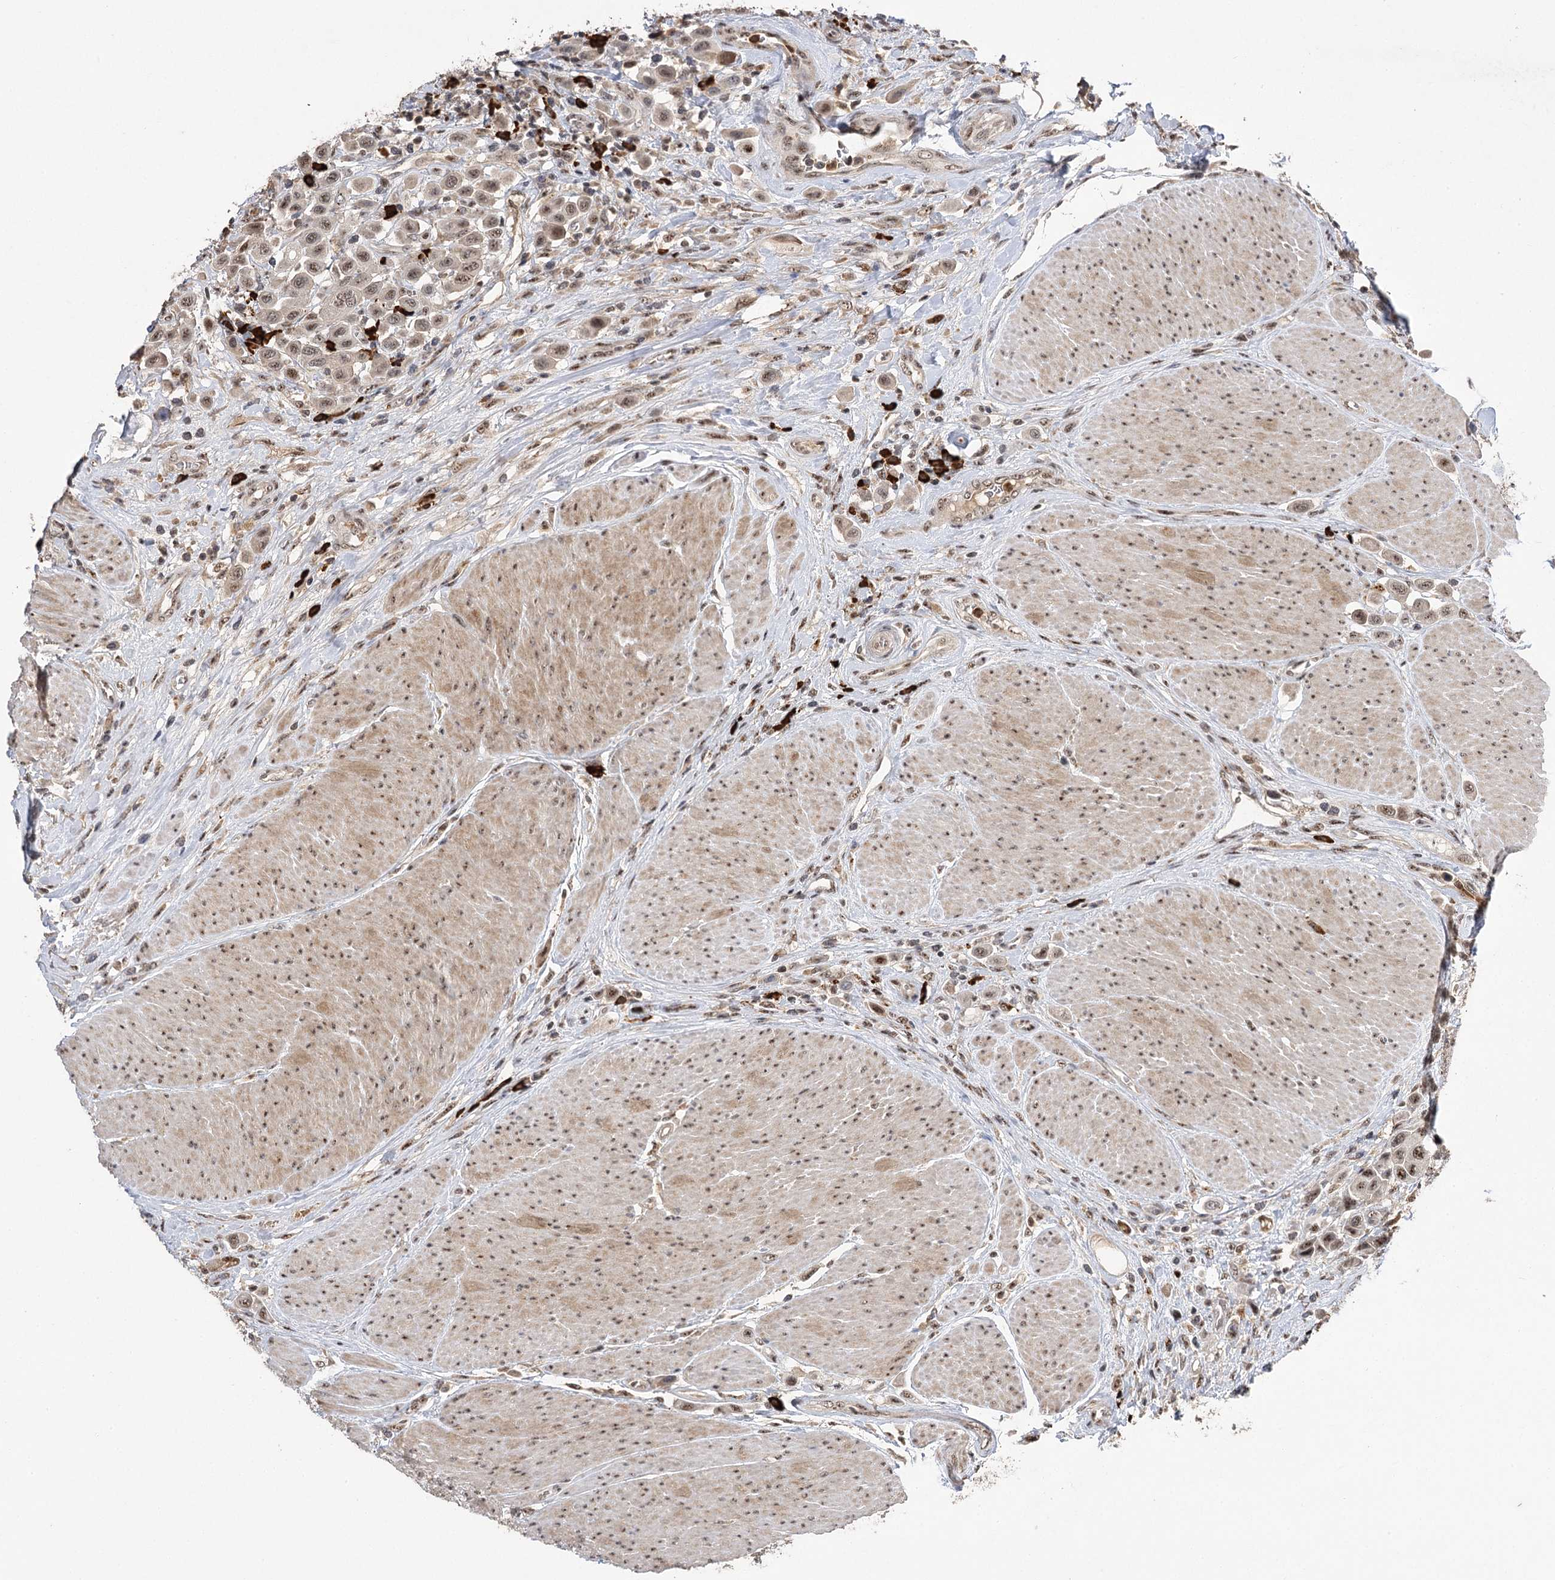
{"staining": {"intensity": "weak", "quantity": ">75%", "location": "nuclear"}, "tissue": "urothelial cancer", "cell_type": "Tumor cells", "image_type": "cancer", "snomed": [{"axis": "morphology", "description": "Urothelial carcinoma, High grade"}, {"axis": "topography", "description": "Urinary bladder"}], "caption": "High-magnification brightfield microscopy of high-grade urothelial carcinoma stained with DAB (3,3'-diaminobenzidine) (brown) and counterstained with hematoxylin (blue). tumor cells exhibit weak nuclear staining is appreciated in approximately>75% of cells. The staining was performed using DAB to visualize the protein expression in brown, while the nuclei were stained in blue with hematoxylin (Magnification: 20x).", "gene": "PYROXD1", "patient": {"sex": "male", "age": 50}}